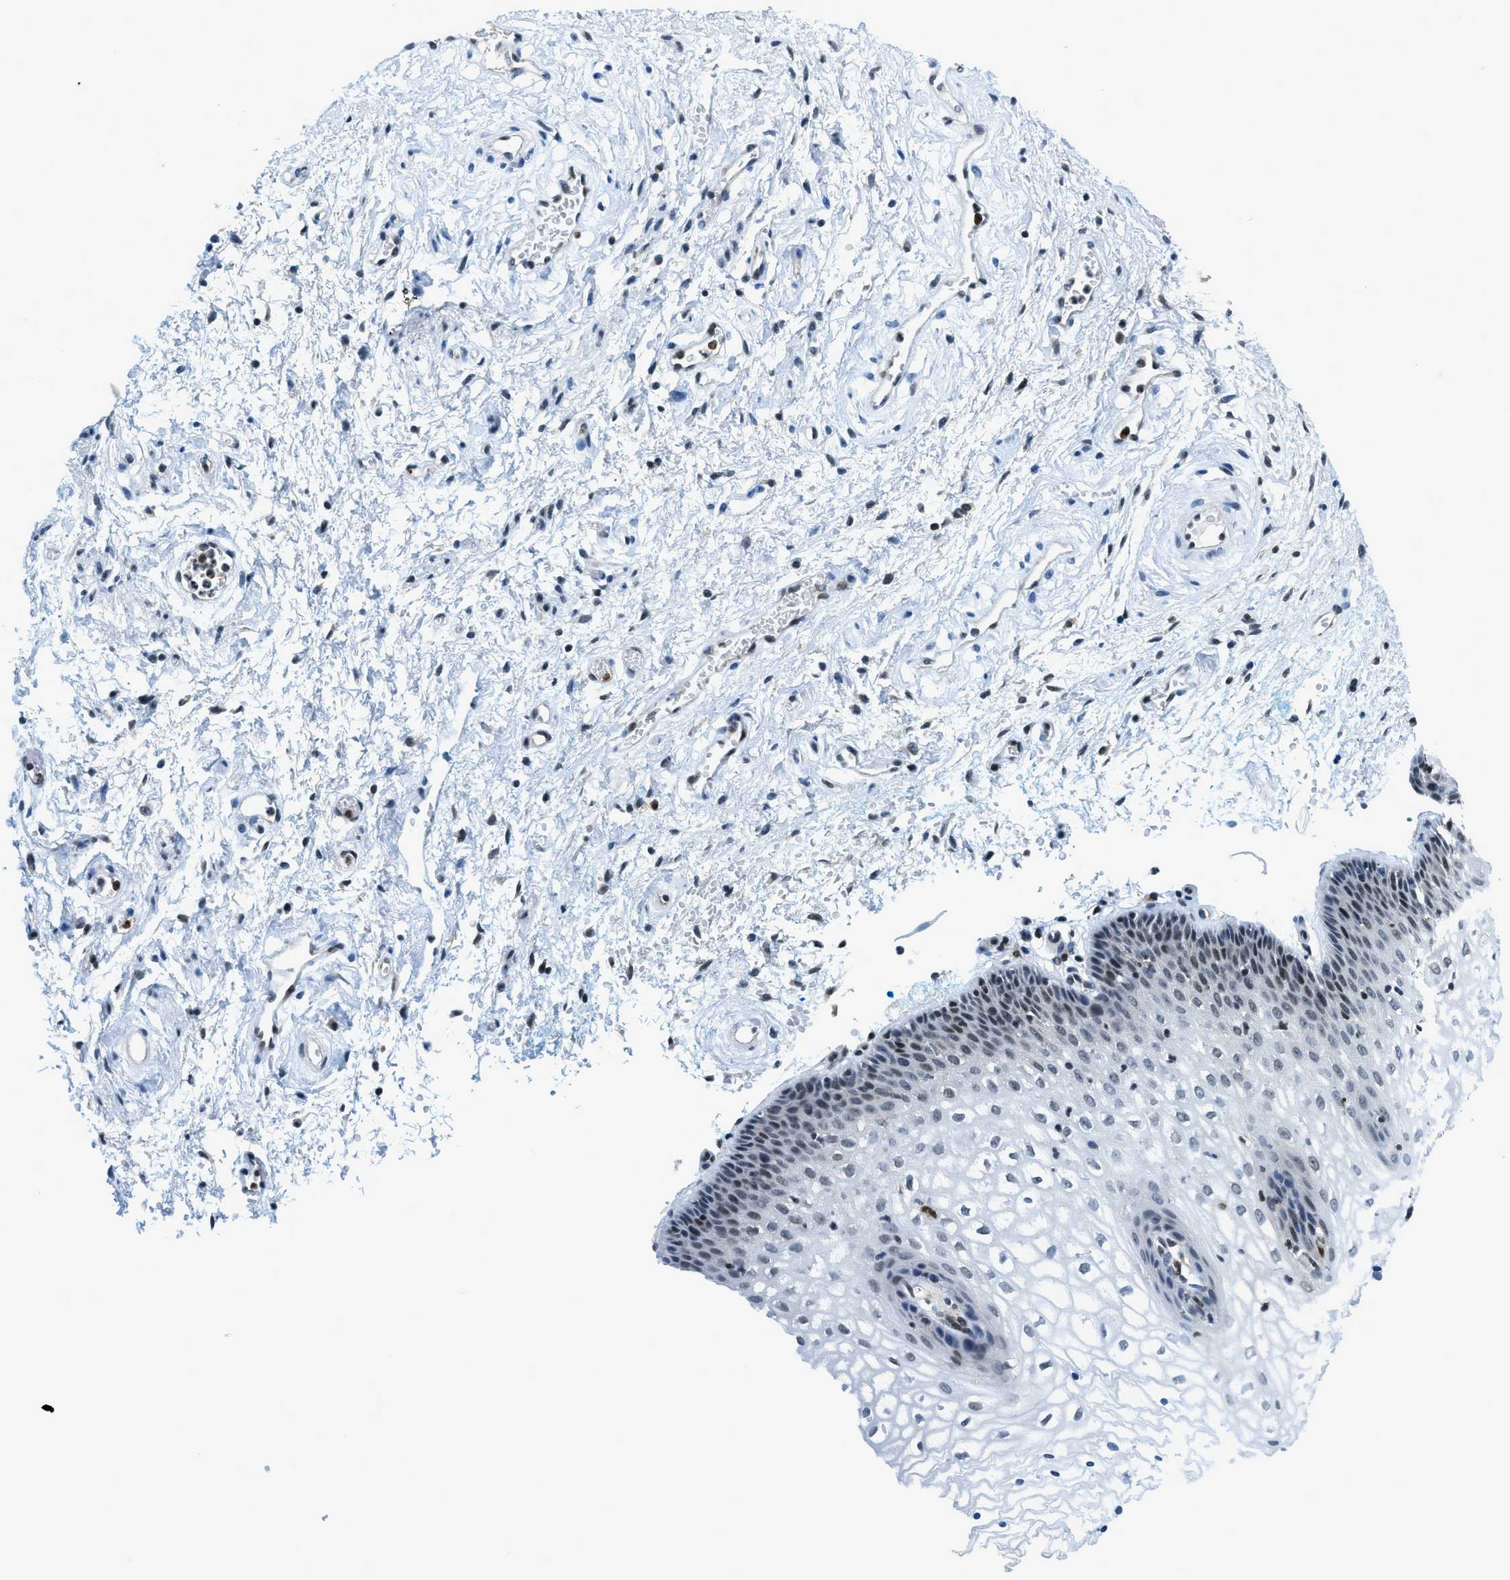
{"staining": {"intensity": "moderate", "quantity": "<25%", "location": "nuclear"}, "tissue": "vagina", "cell_type": "Squamous epithelial cells", "image_type": "normal", "snomed": [{"axis": "morphology", "description": "Normal tissue, NOS"}, {"axis": "topography", "description": "Vagina"}], "caption": "IHC (DAB) staining of unremarkable human vagina exhibits moderate nuclear protein positivity in about <25% of squamous epithelial cells. (DAB = brown stain, brightfield microscopy at high magnification).", "gene": "OGFR", "patient": {"sex": "female", "age": 34}}